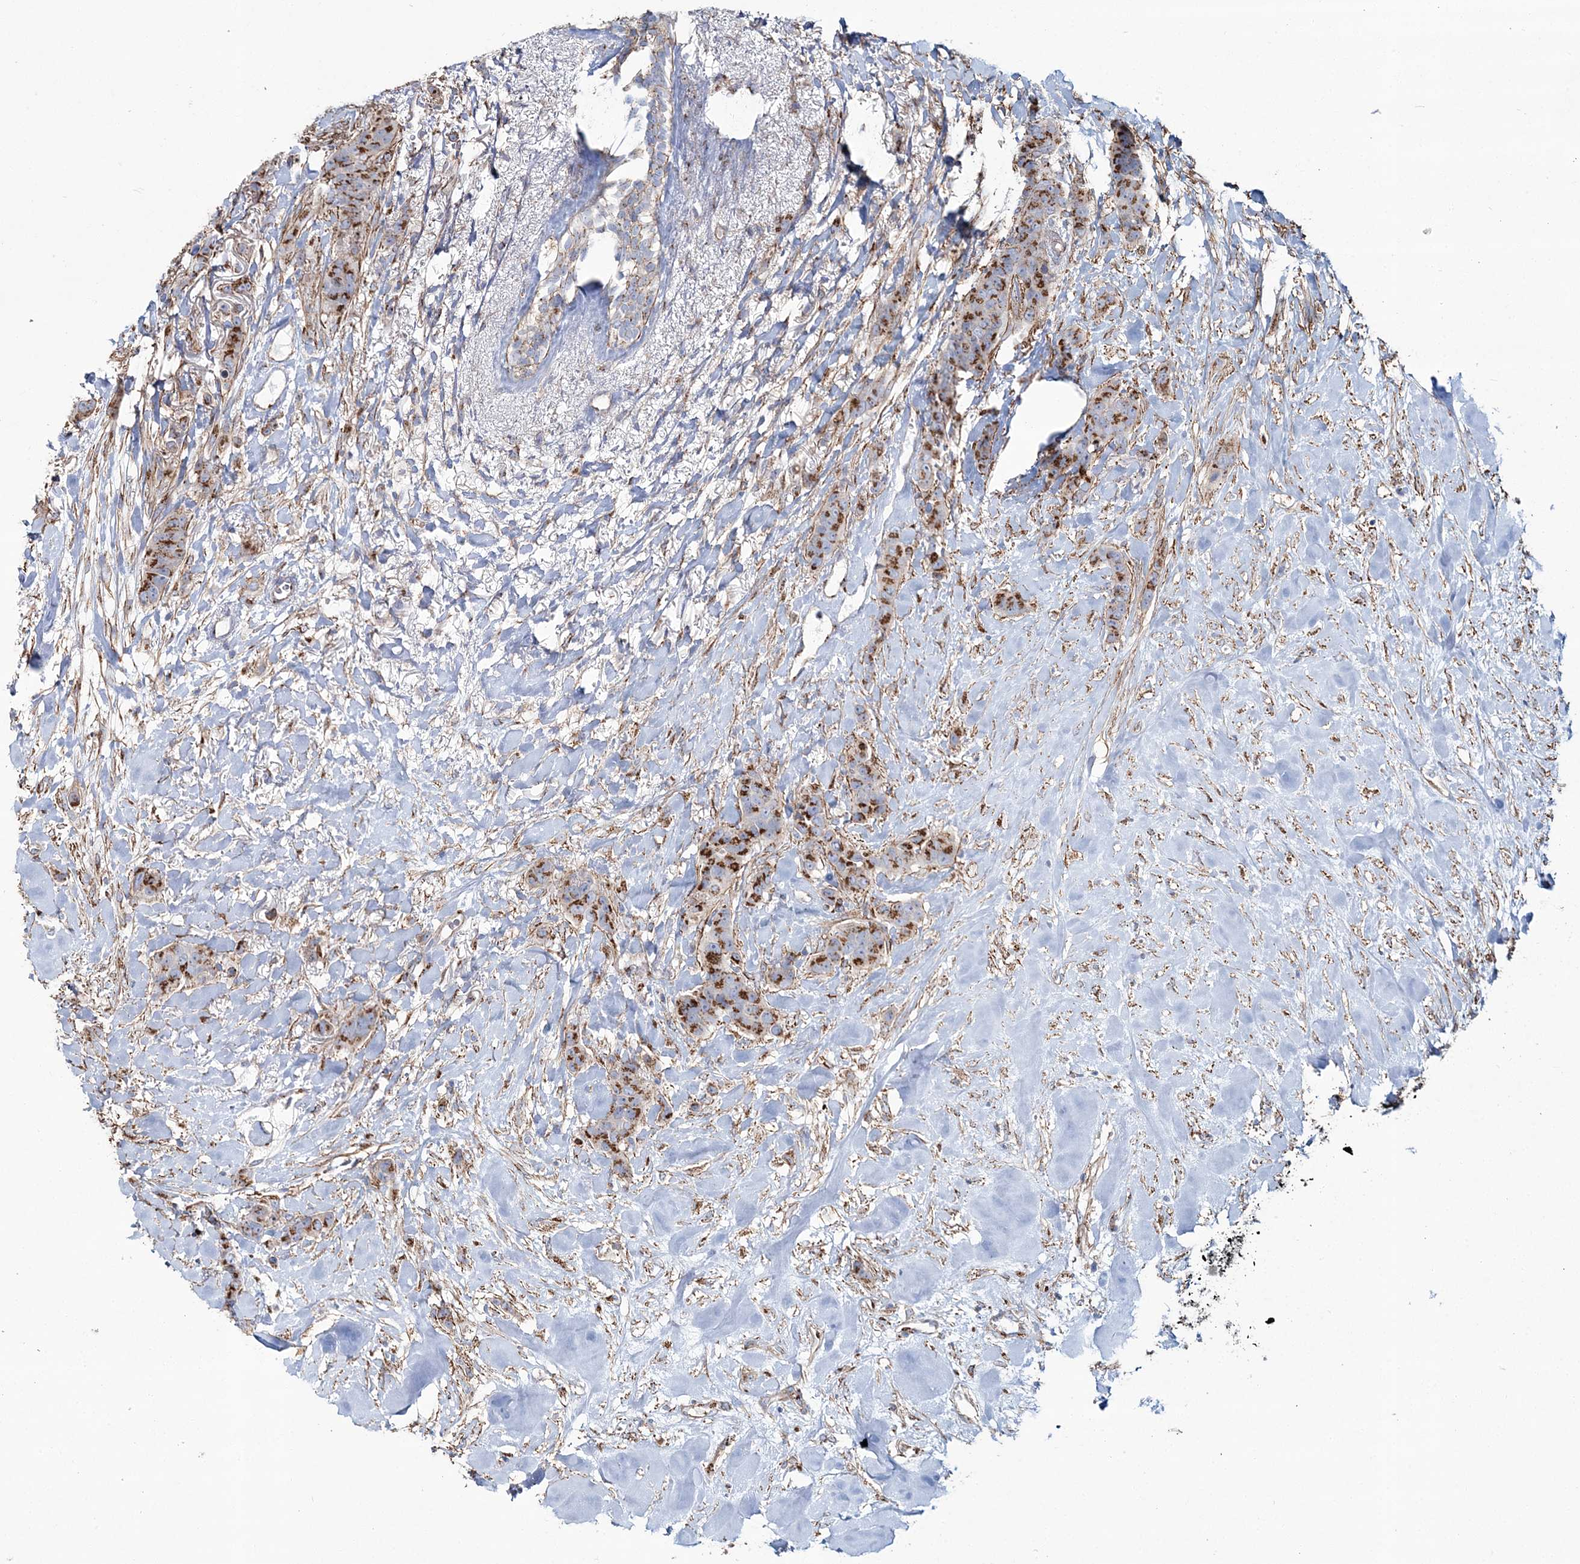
{"staining": {"intensity": "moderate", "quantity": ">75%", "location": "cytoplasmic/membranous"}, "tissue": "breast cancer", "cell_type": "Tumor cells", "image_type": "cancer", "snomed": [{"axis": "morphology", "description": "Duct carcinoma"}, {"axis": "topography", "description": "Breast"}], "caption": "Moderate cytoplasmic/membranous expression is present in about >75% of tumor cells in intraductal carcinoma (breast).", "gene": "MAN1A2", "patient": {"sex": "female", "age": 40}}